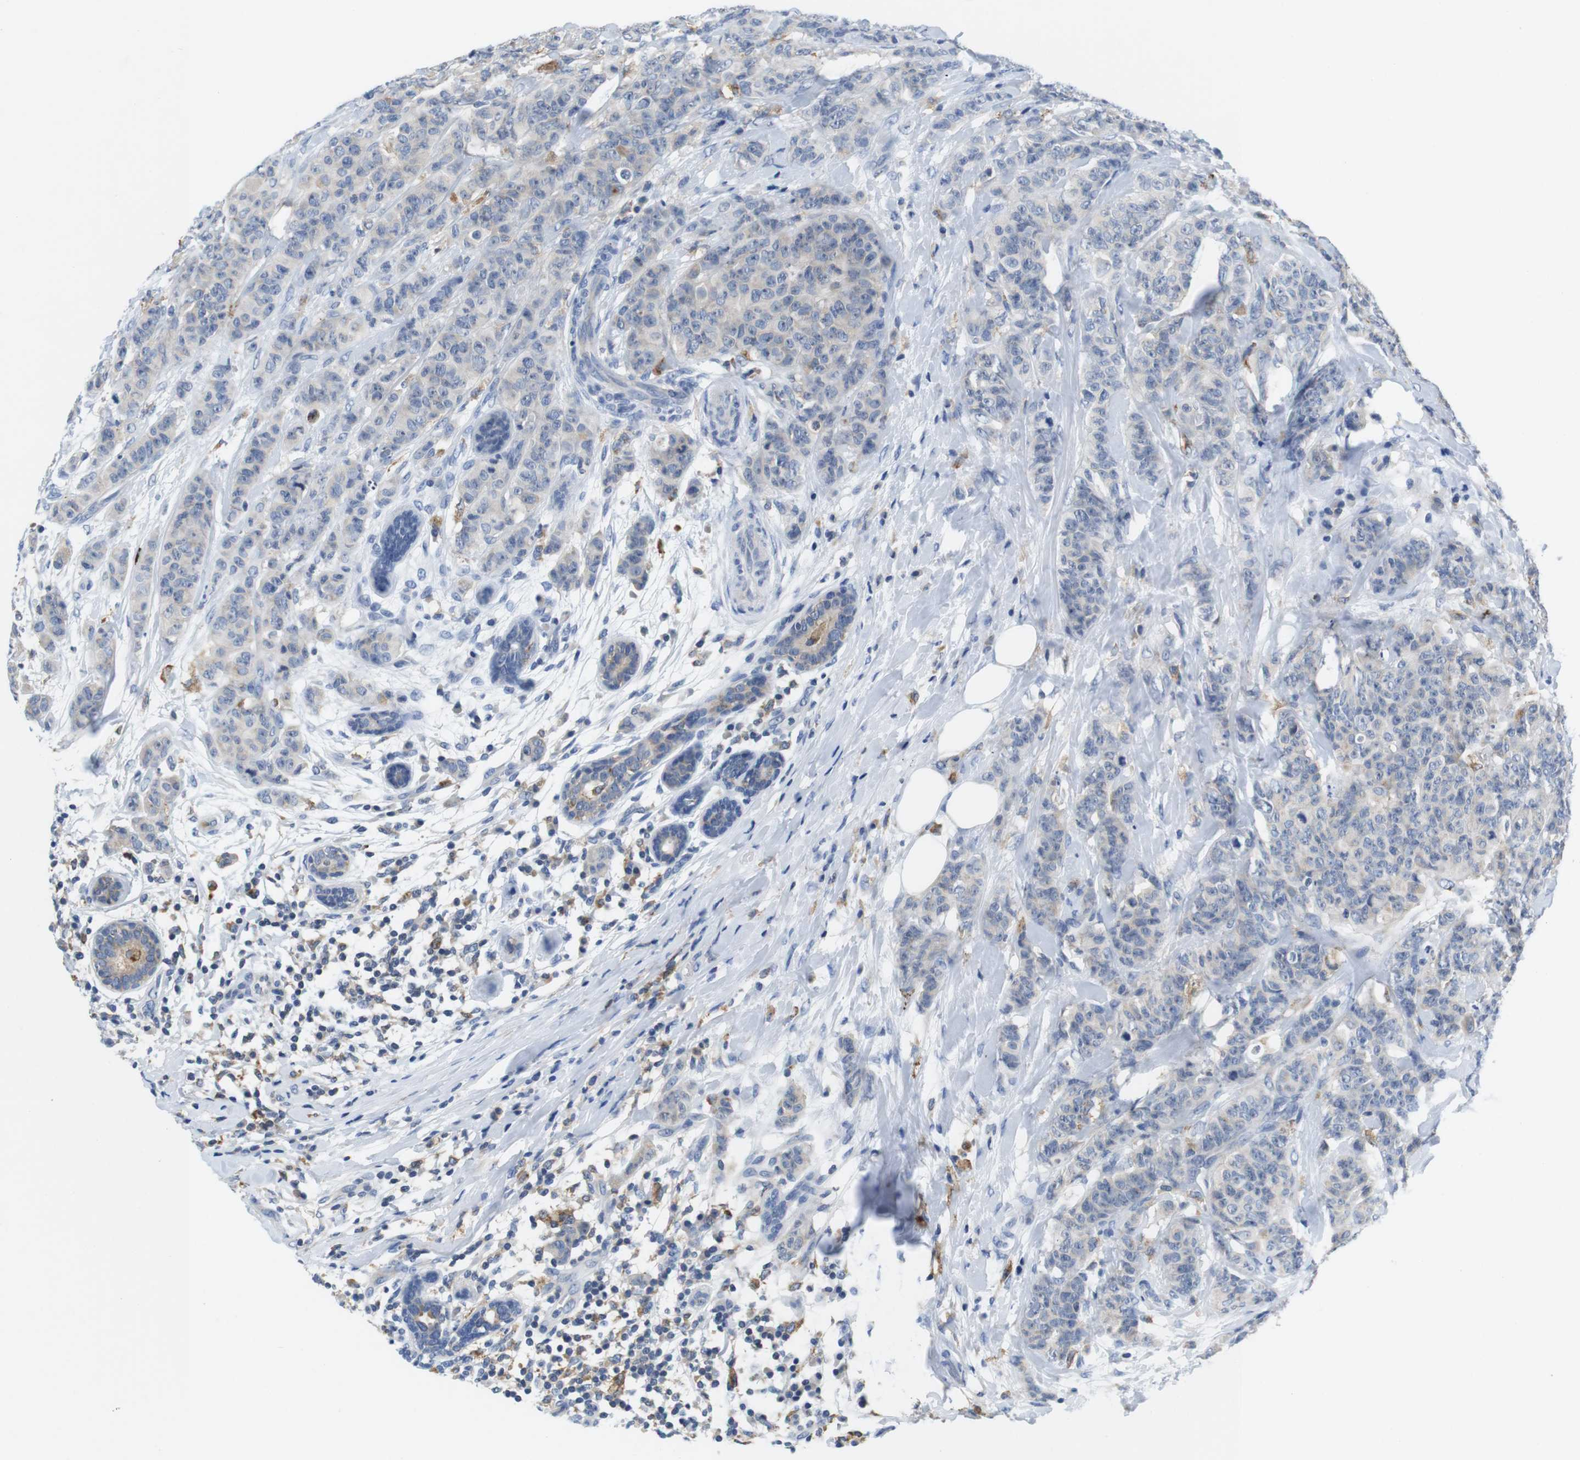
{"staining": {"intensity": "negative", "quantity": "none", "location": "none"}, "tissue": "breast cancer", "cell_type": "Tumor cells", "image_type": "cancer", "snomed": [{"axis": "morphology", "description": "Normal tissue, NOS"}, {"axis": "morphology", "description": "Duct carcinoma"}, {"axis": "topography", "description": "Breast"}], "caption": "Micrograph shows no significant protein staining in tumor cells of breast infiltrating ductal carcinoma.", "gene": "CNGA2", "patient": {"sex": "female", "age": 40}}